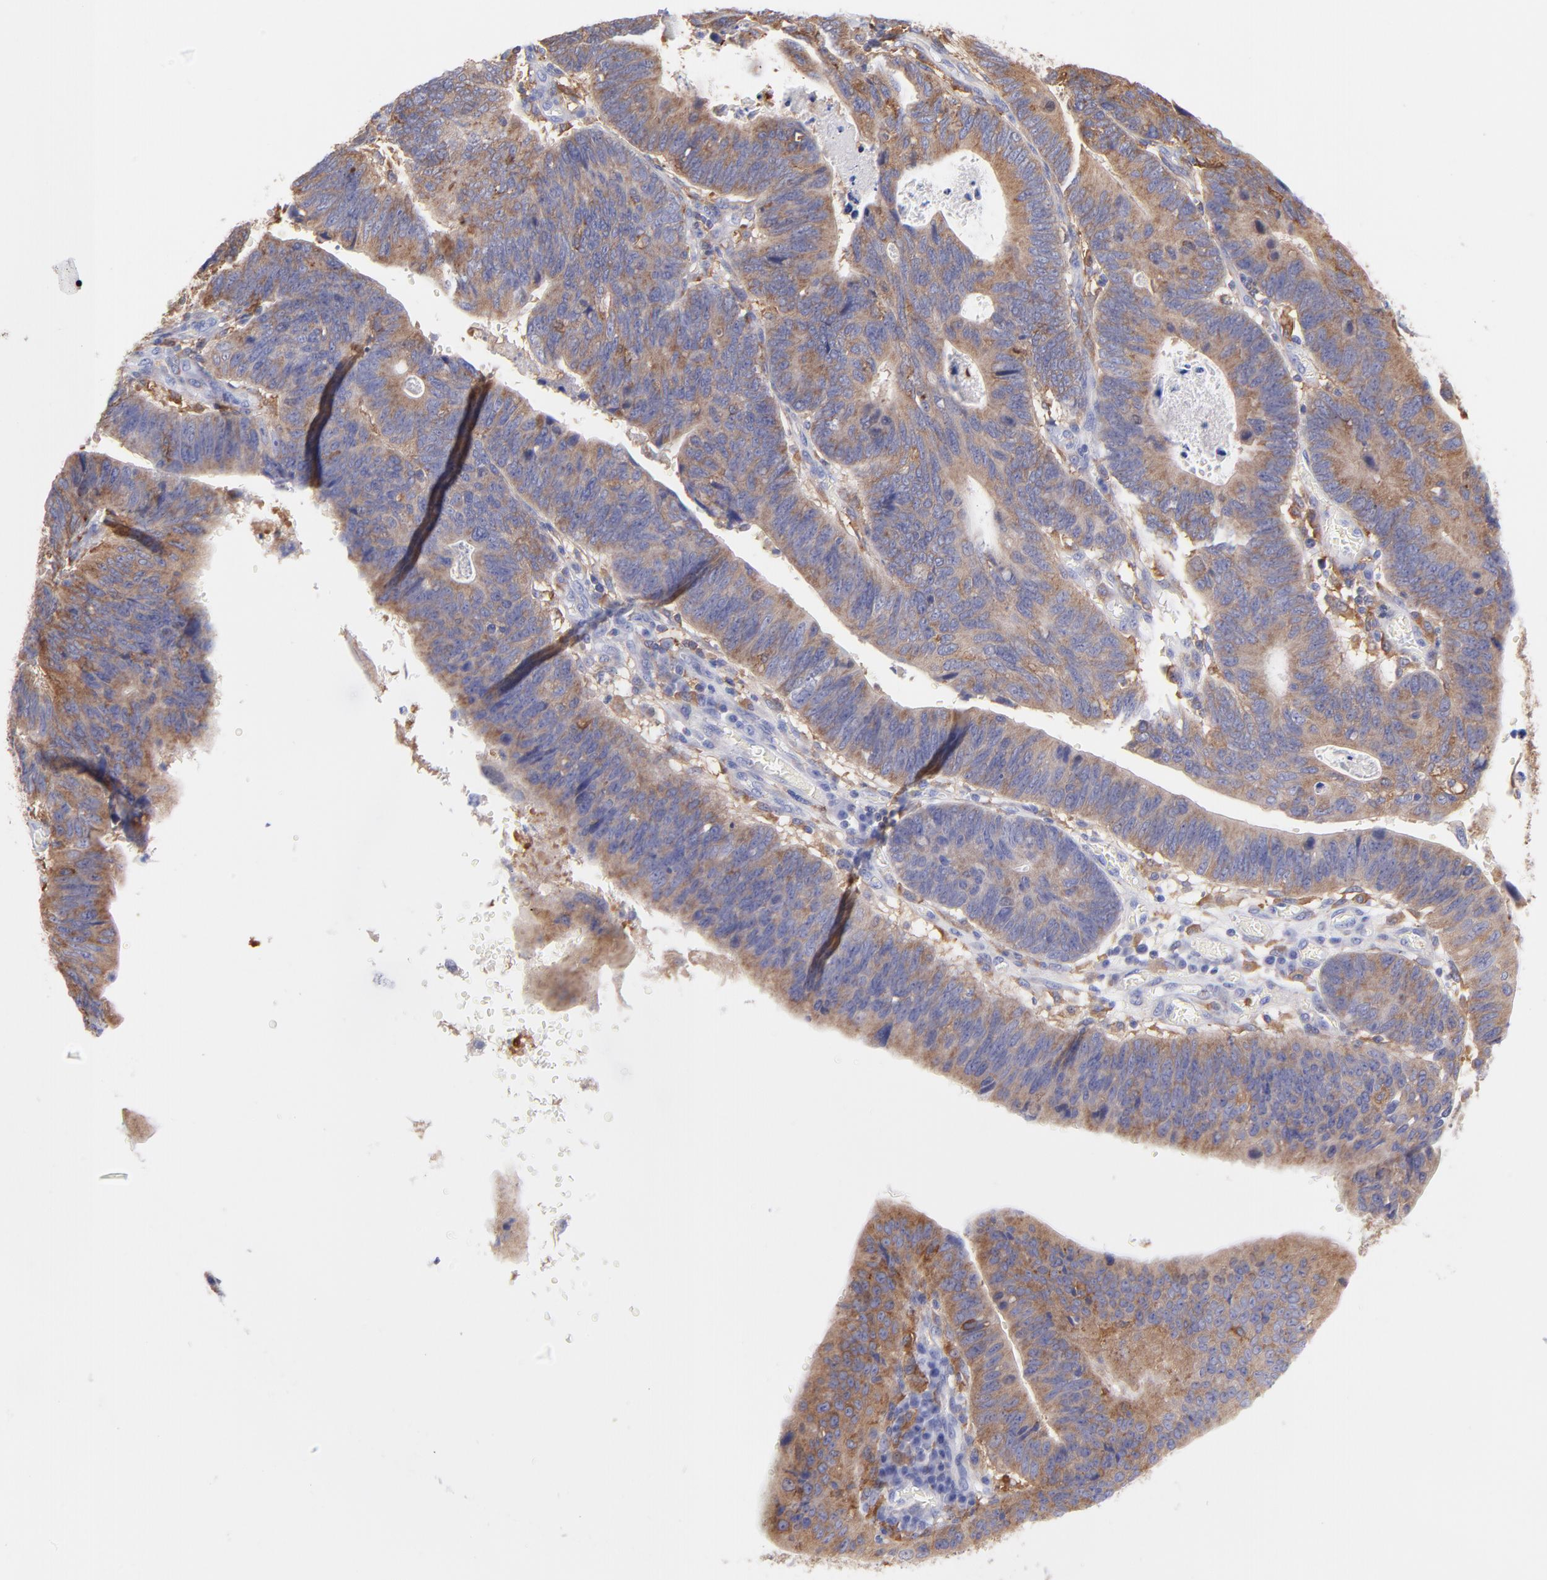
{"staining": {"intensity": "moderate", "quantity": ">75%", "location": "cytoplasmic/membranous"}, "tissue": "stomach cancer", "cell_type": "Tumor cells", "image_type": "cancer", "snomed": [{"axis": "morphology", "description": "Adenocarcinoma, NOS"}, {"axis": "topography", "description": "Stomach"}], "caption": "IHC micrograph of human stomach cancer (adenocarcinoma) stained for a protein (brown), which displays medium levels of moderate cytoplasmic/membranous expression in approximately >75% of tumor cells.", "gene": "PRKCA", "patient": {"sex": "male", "age": 59}}